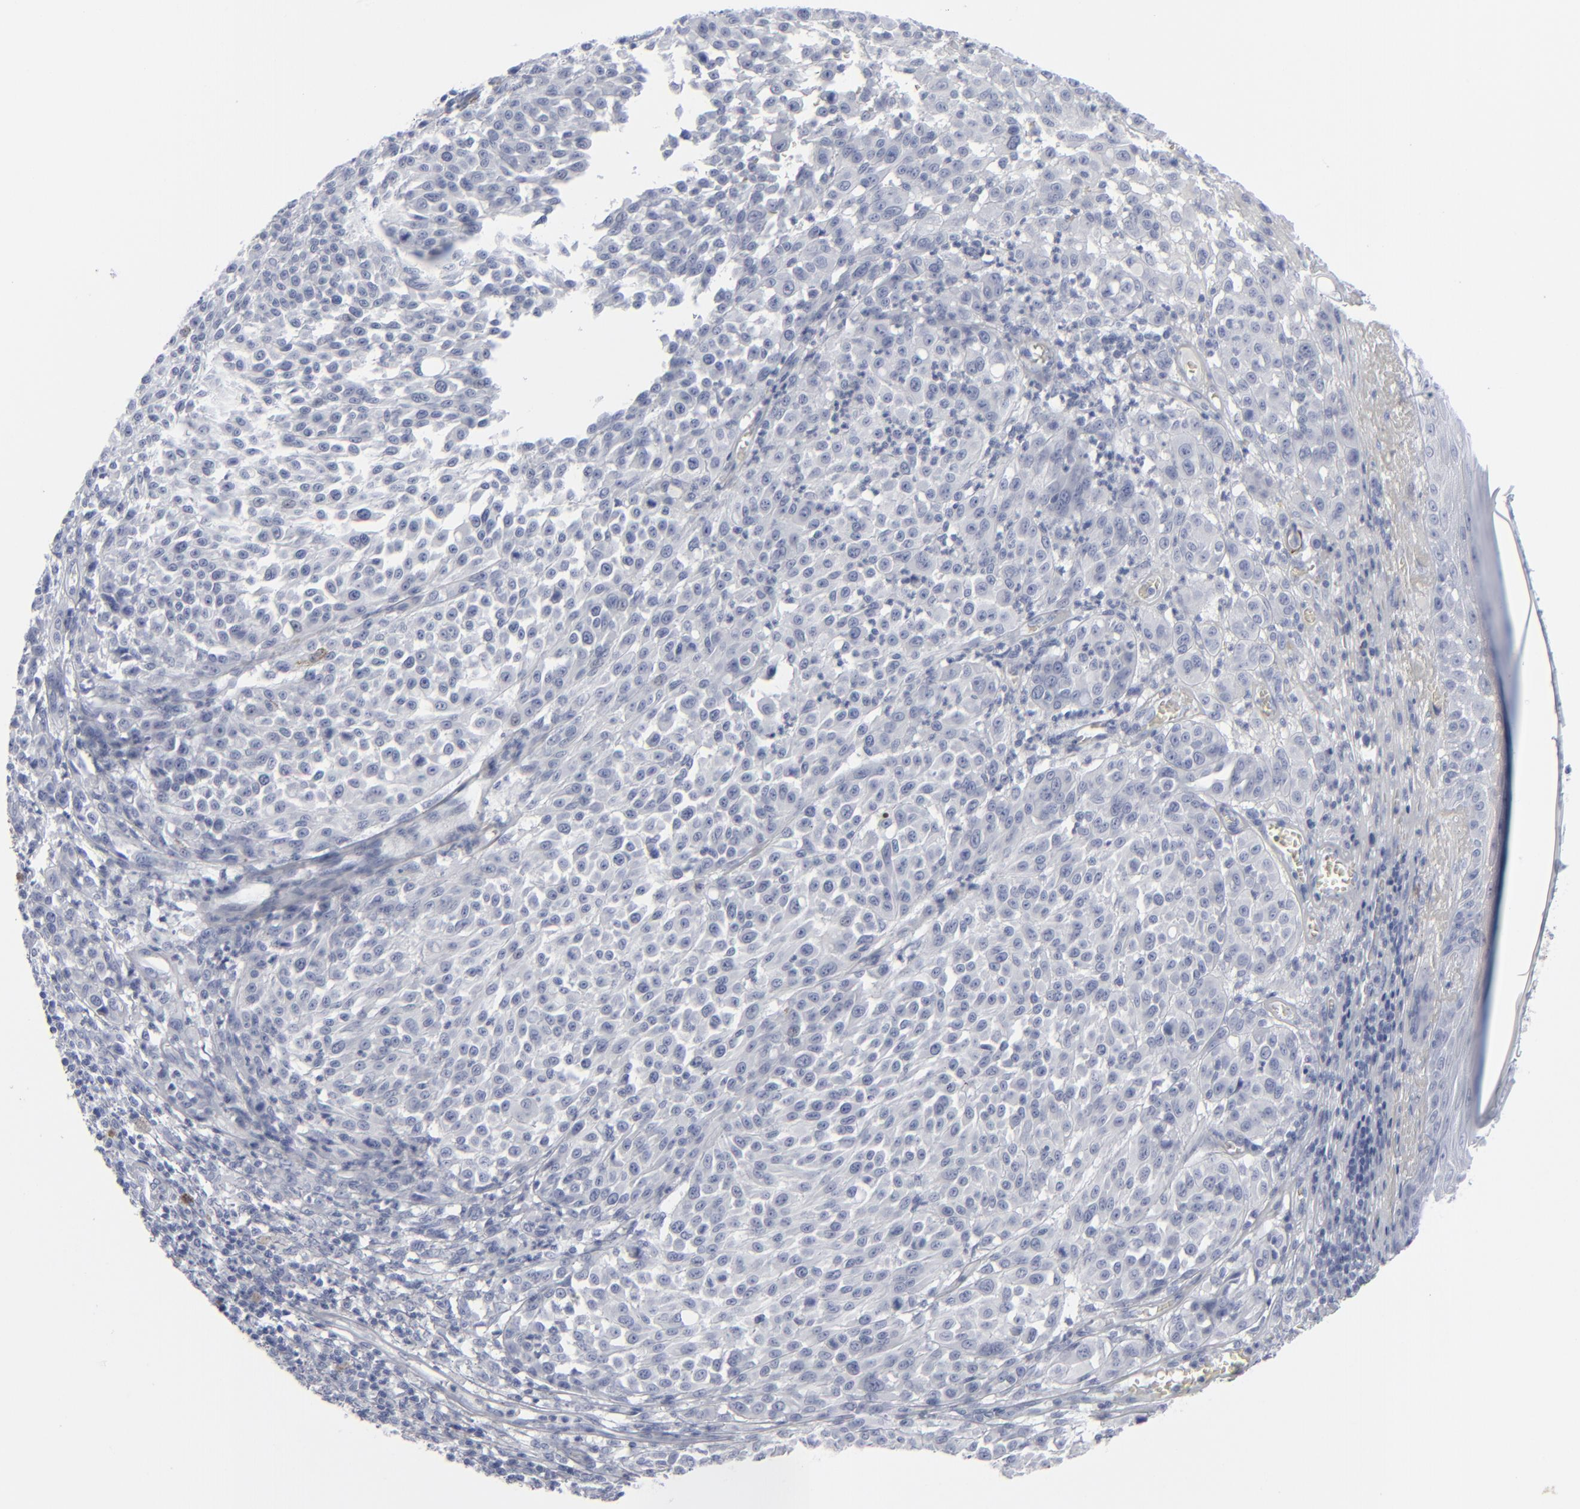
{"staining": {"intensity": "negative", "quantity": "none", "location": "none"}, "tissue": "melanoma", "cell_type": "Tumor cells", "image_type": "cancer", "snomed": [{"axis": "morphology", "description": "Malignant melanoma, NOS"}, {"axis": "topography", "description": "Skin"}], "caption": "Protein analysis of melanoma displays no significant staining in tumor cells.", "gene": "MSLN", "patient": {"sex": "female", "age": 49}}